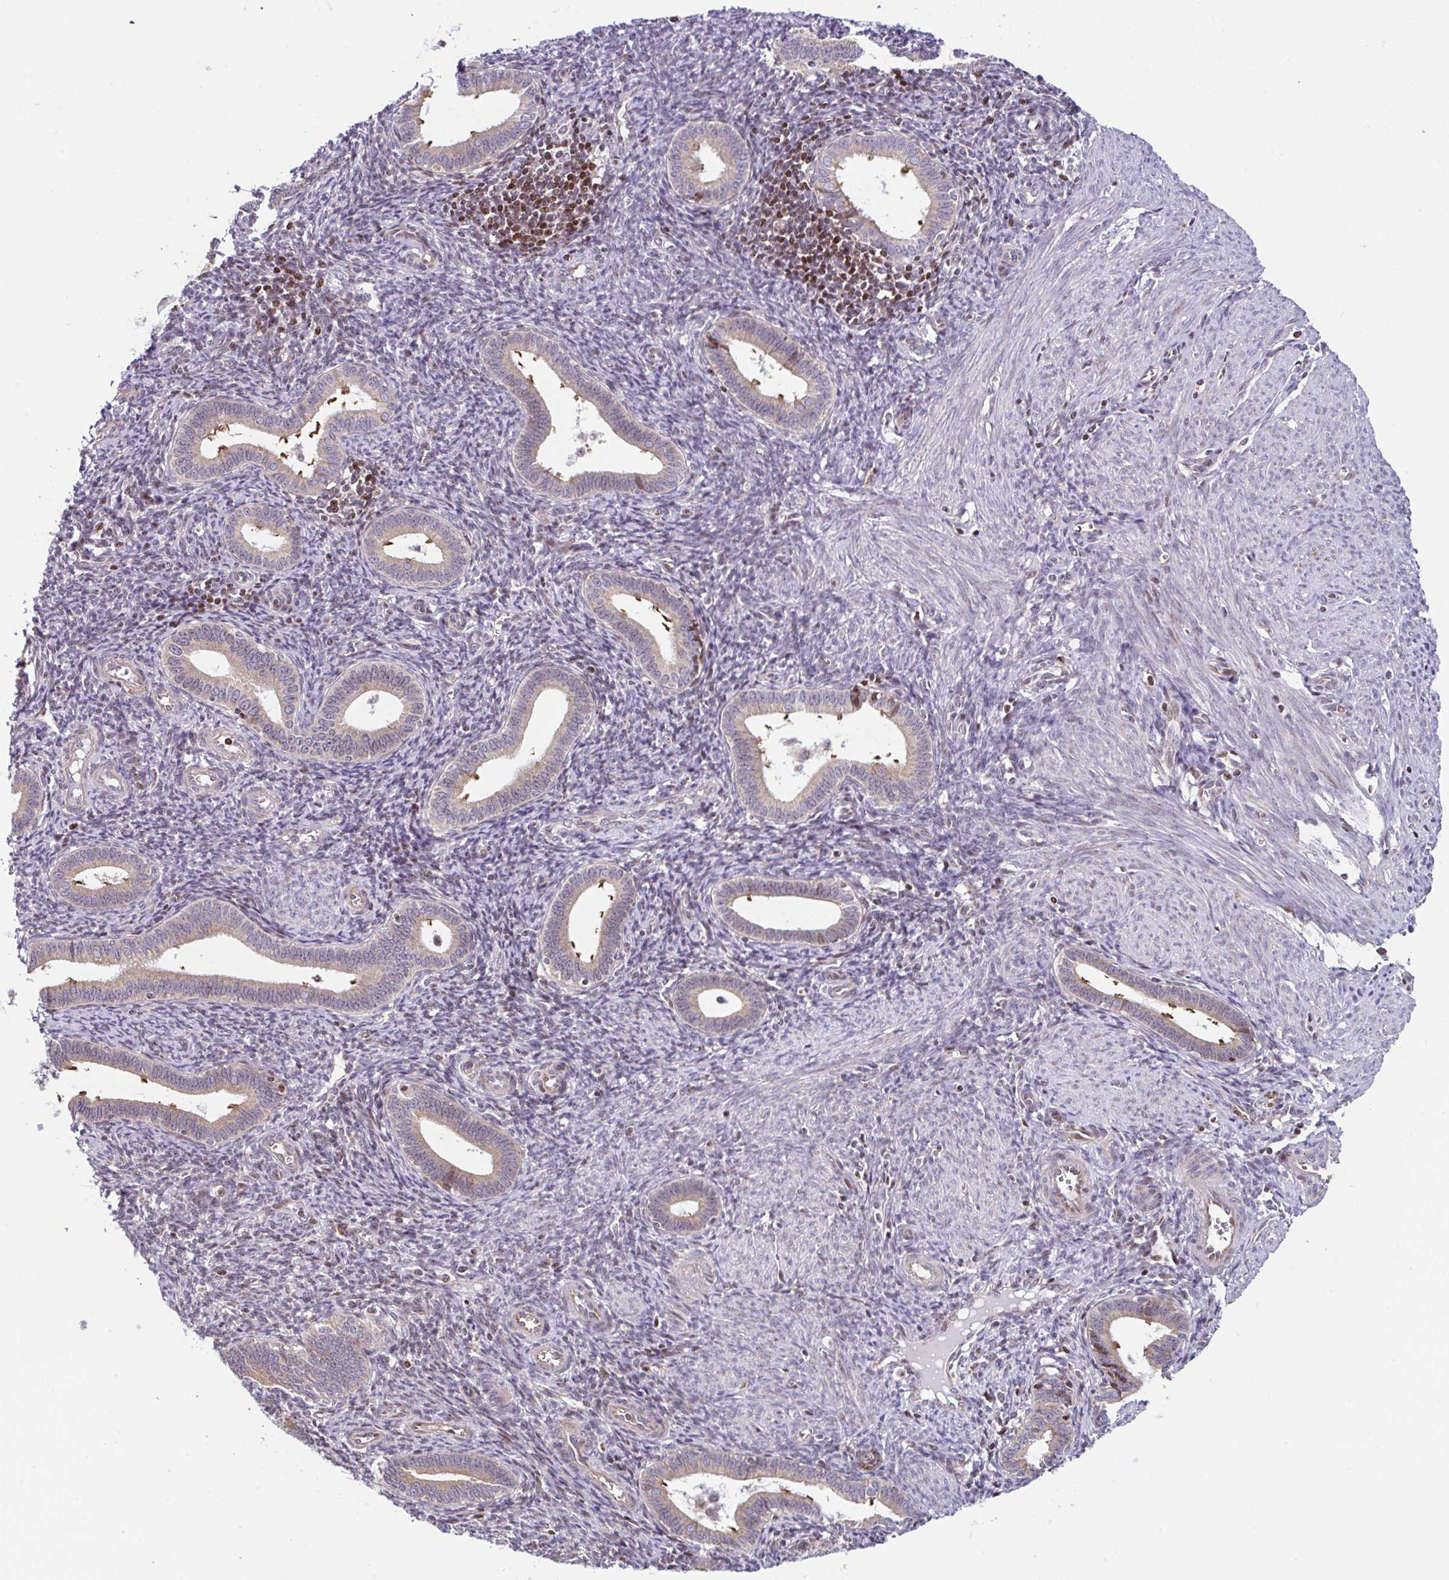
{"staining": {"intensity": "moderate", "quantity": "<25%", "location": "cytoplasmic/membranous"}, "tissue": "endometrium", "cell_type": "Cells in endometrial stroma", "image_type": "normal", "snomed": [{"axis": "morphology", "description": "Normal tissue, NOS"}, {"axis": "topography", "description": "Endometrium"}], "caption": "IHC of normal human endometrium shows low levels of moderate cytoplasmic/membranous expression in approximately <25% of cells in endometrial stroma. The staining is performed using DAB (3,3'-diaminobenzidine) brown chromogen to label protein expression. The nuclei are counter-stained blue using hematoxylin.", "gene": "FIGNL1", "patient": {"sex": "female", "age": 41}}